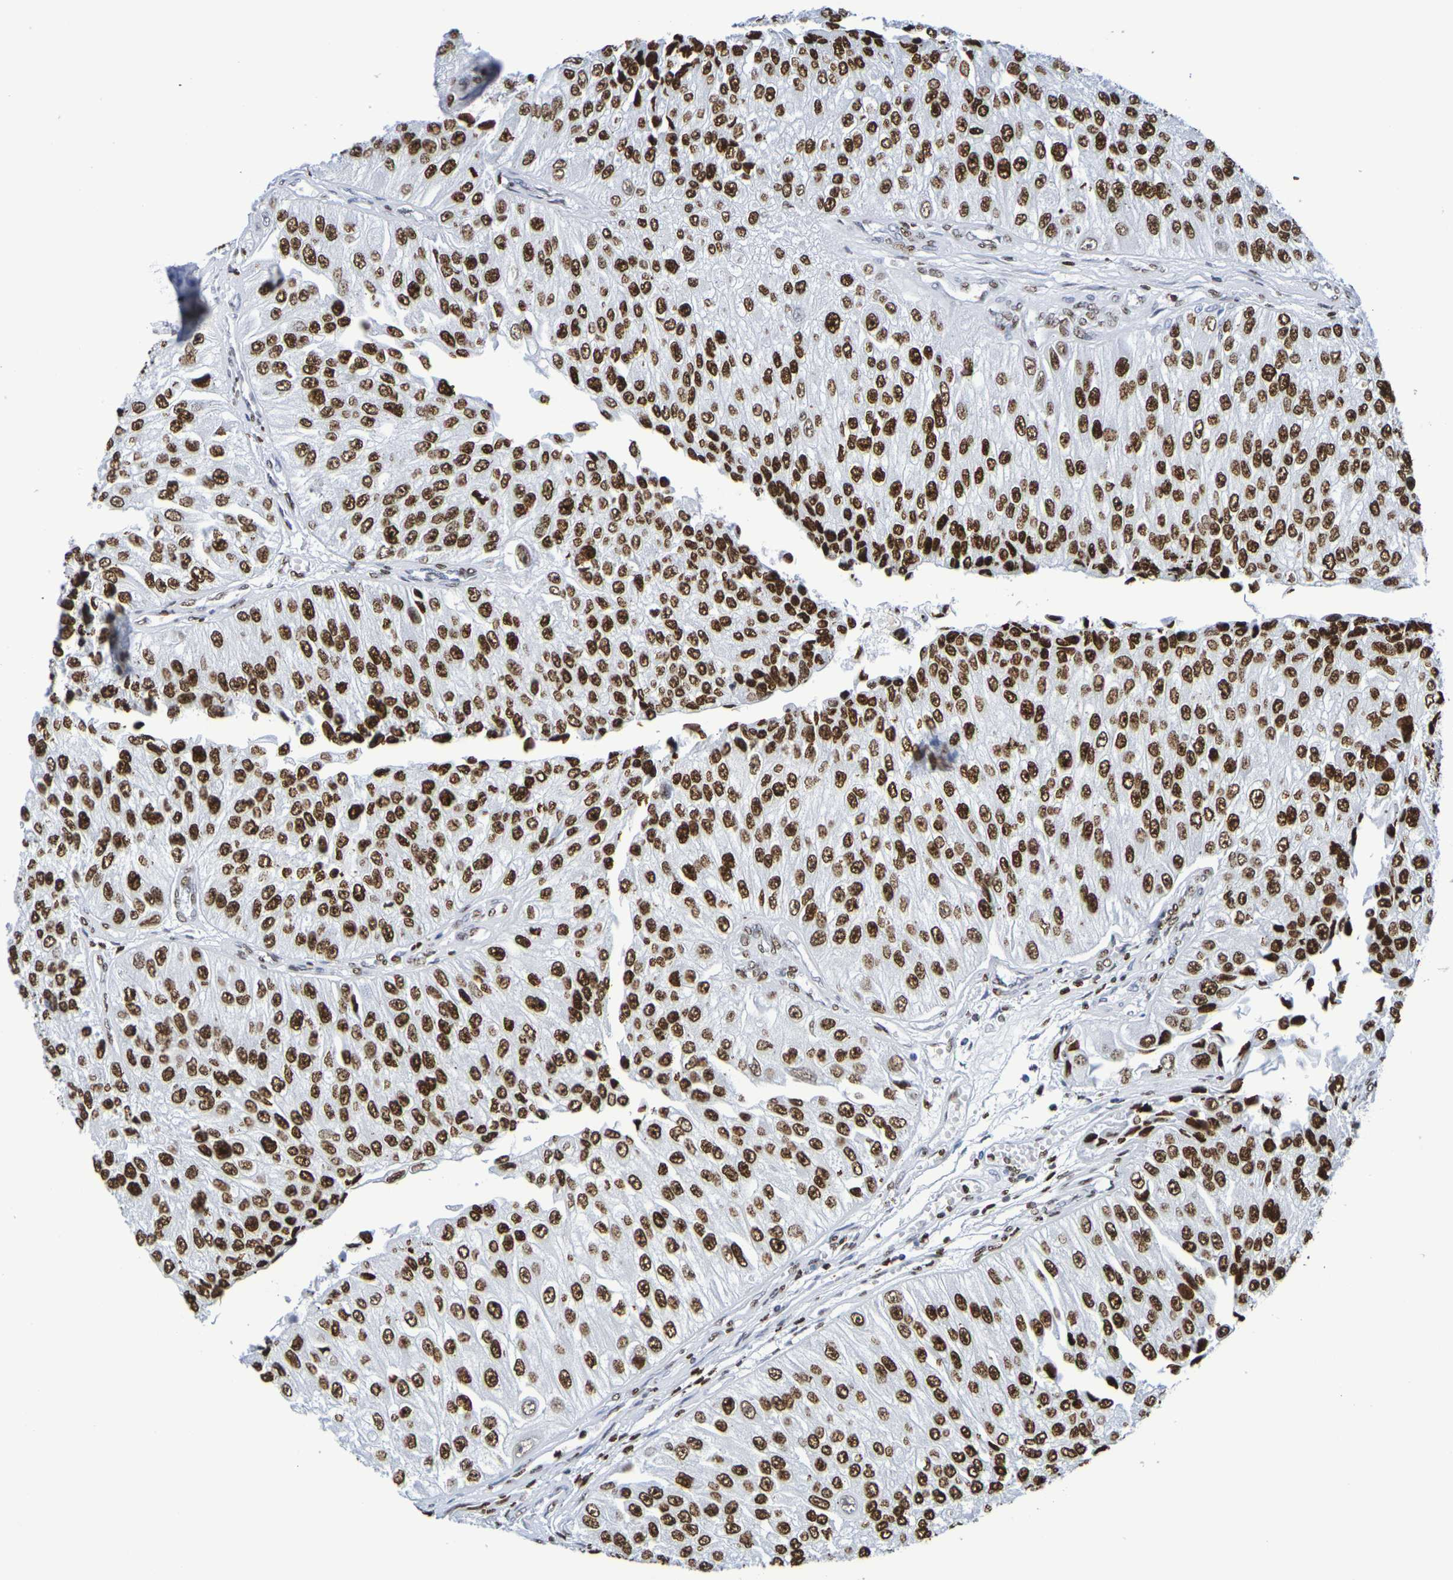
{"staining": {"intensity": "strong", "quantity": ">75%", "location": "nuclear"}, "tissue": "urothelial cancer", "cell_type": "Tumor cells", "image_type": "cancer", "snomed": [{"axis": "morphology", "description": "Urothelial carcinoma, High grade"}, {"axis": "topography", "description": "Kidney"}, {"axis": "topography", "description": "Urinary bladder"}], "caption": "Tumor cells reveal strong nuclear expression in about >75% of cells in urothelial cancer.", "gene": "H1-5", "patient": {"sex": "male", "age": 77}}